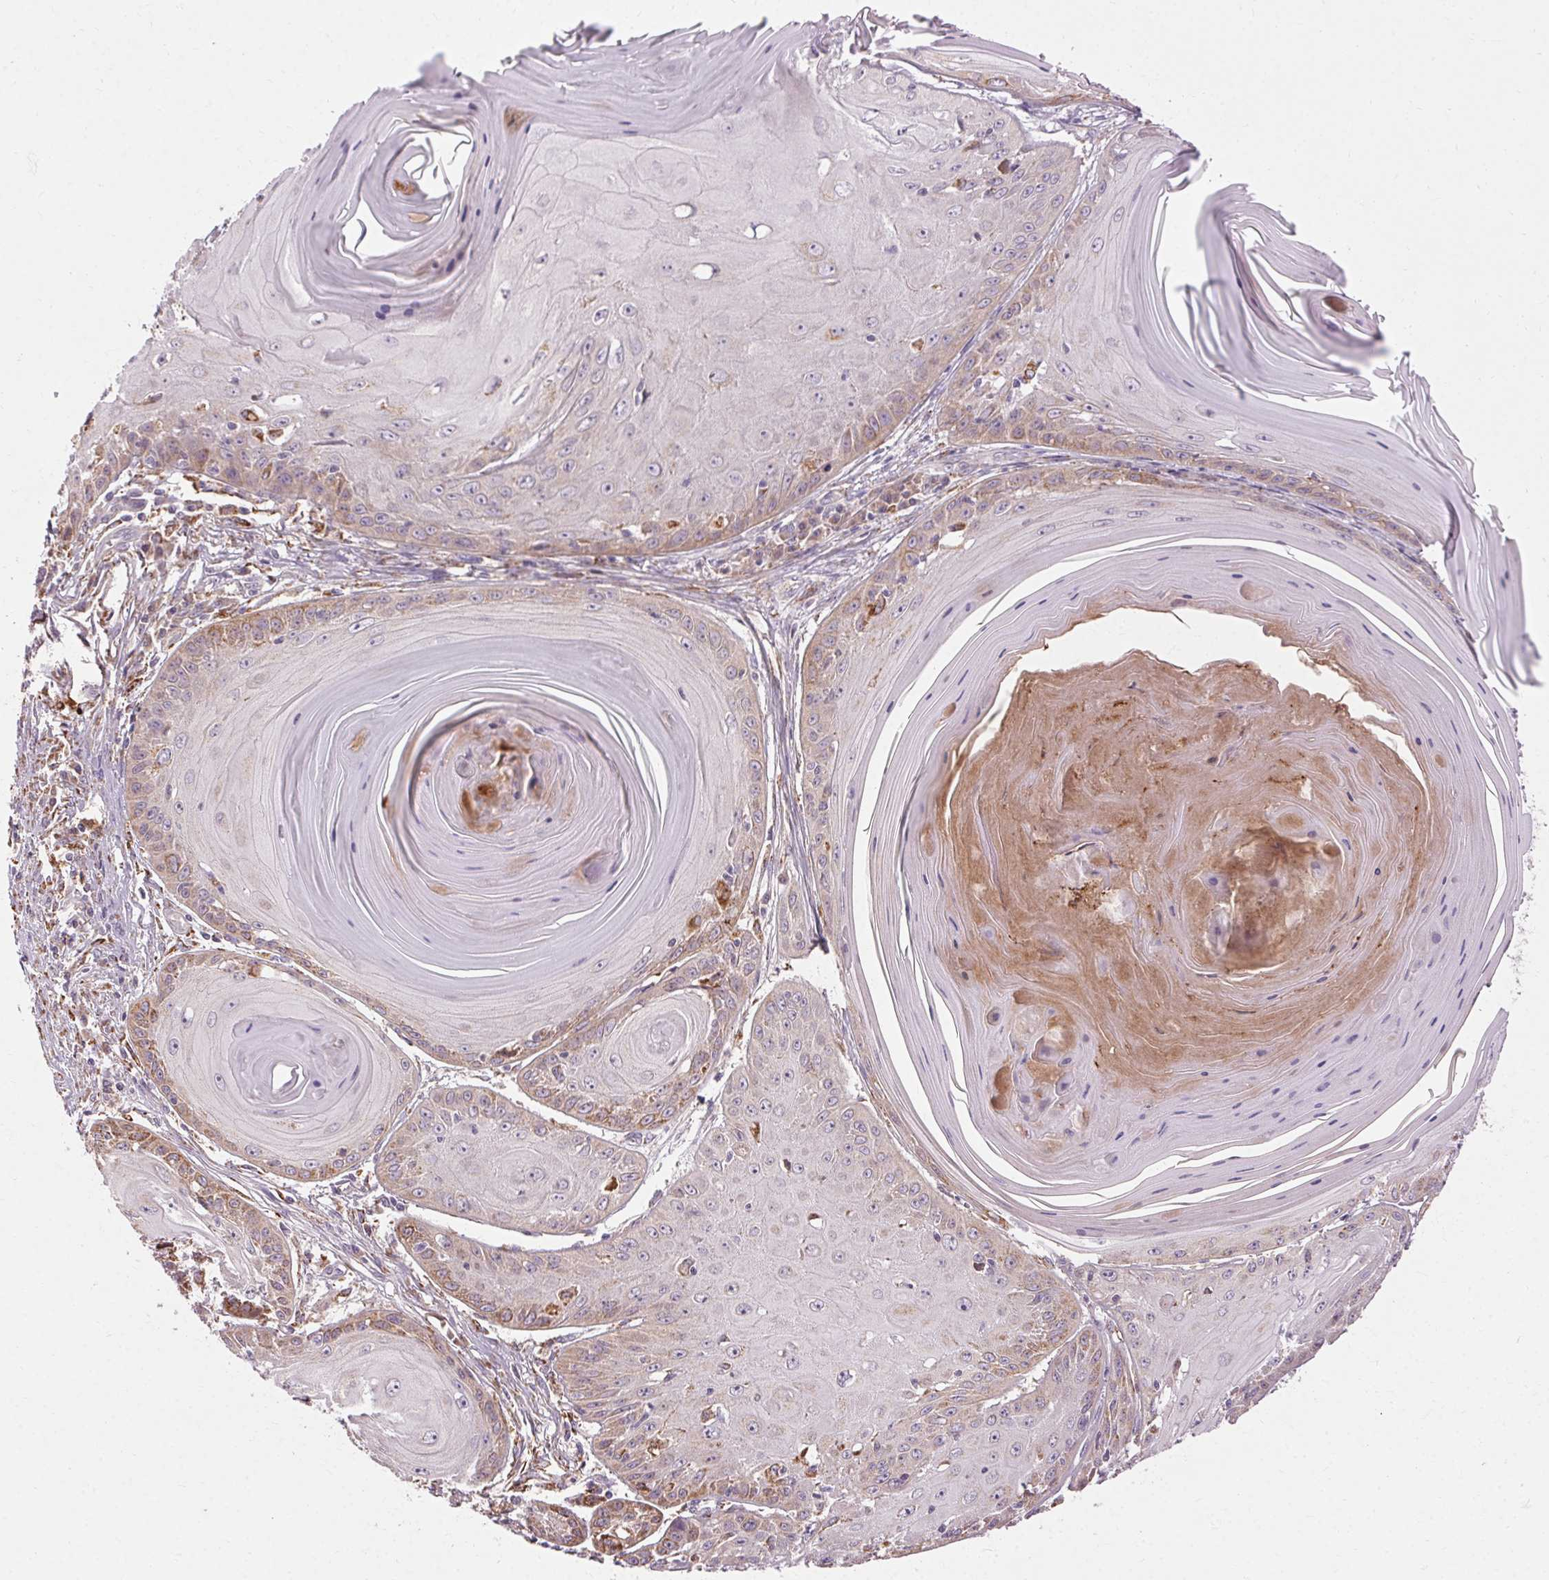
{"staining": {"intensity": "weak", "quantity": "<25%", "location": "cytoplasmic/membranous"}, "tissue": "skin cancer", "cell_type": "Tumor cells", "image_type": "cancer", "snomed": [{"axis": "morphology", "description": "Squamous cell carcinoma, NOS"}, {"axis": "topography", "description": "Skin"}, {"axis": "topography", "description": "Vulva"}], "caption": "Skin cancer (squamous cell carcinoma) stained for a protein using immunohistochemistry demonstrates no expression tumor cells.", "gene": "REP15", "patient": {"sex": "female", "age": 85}}